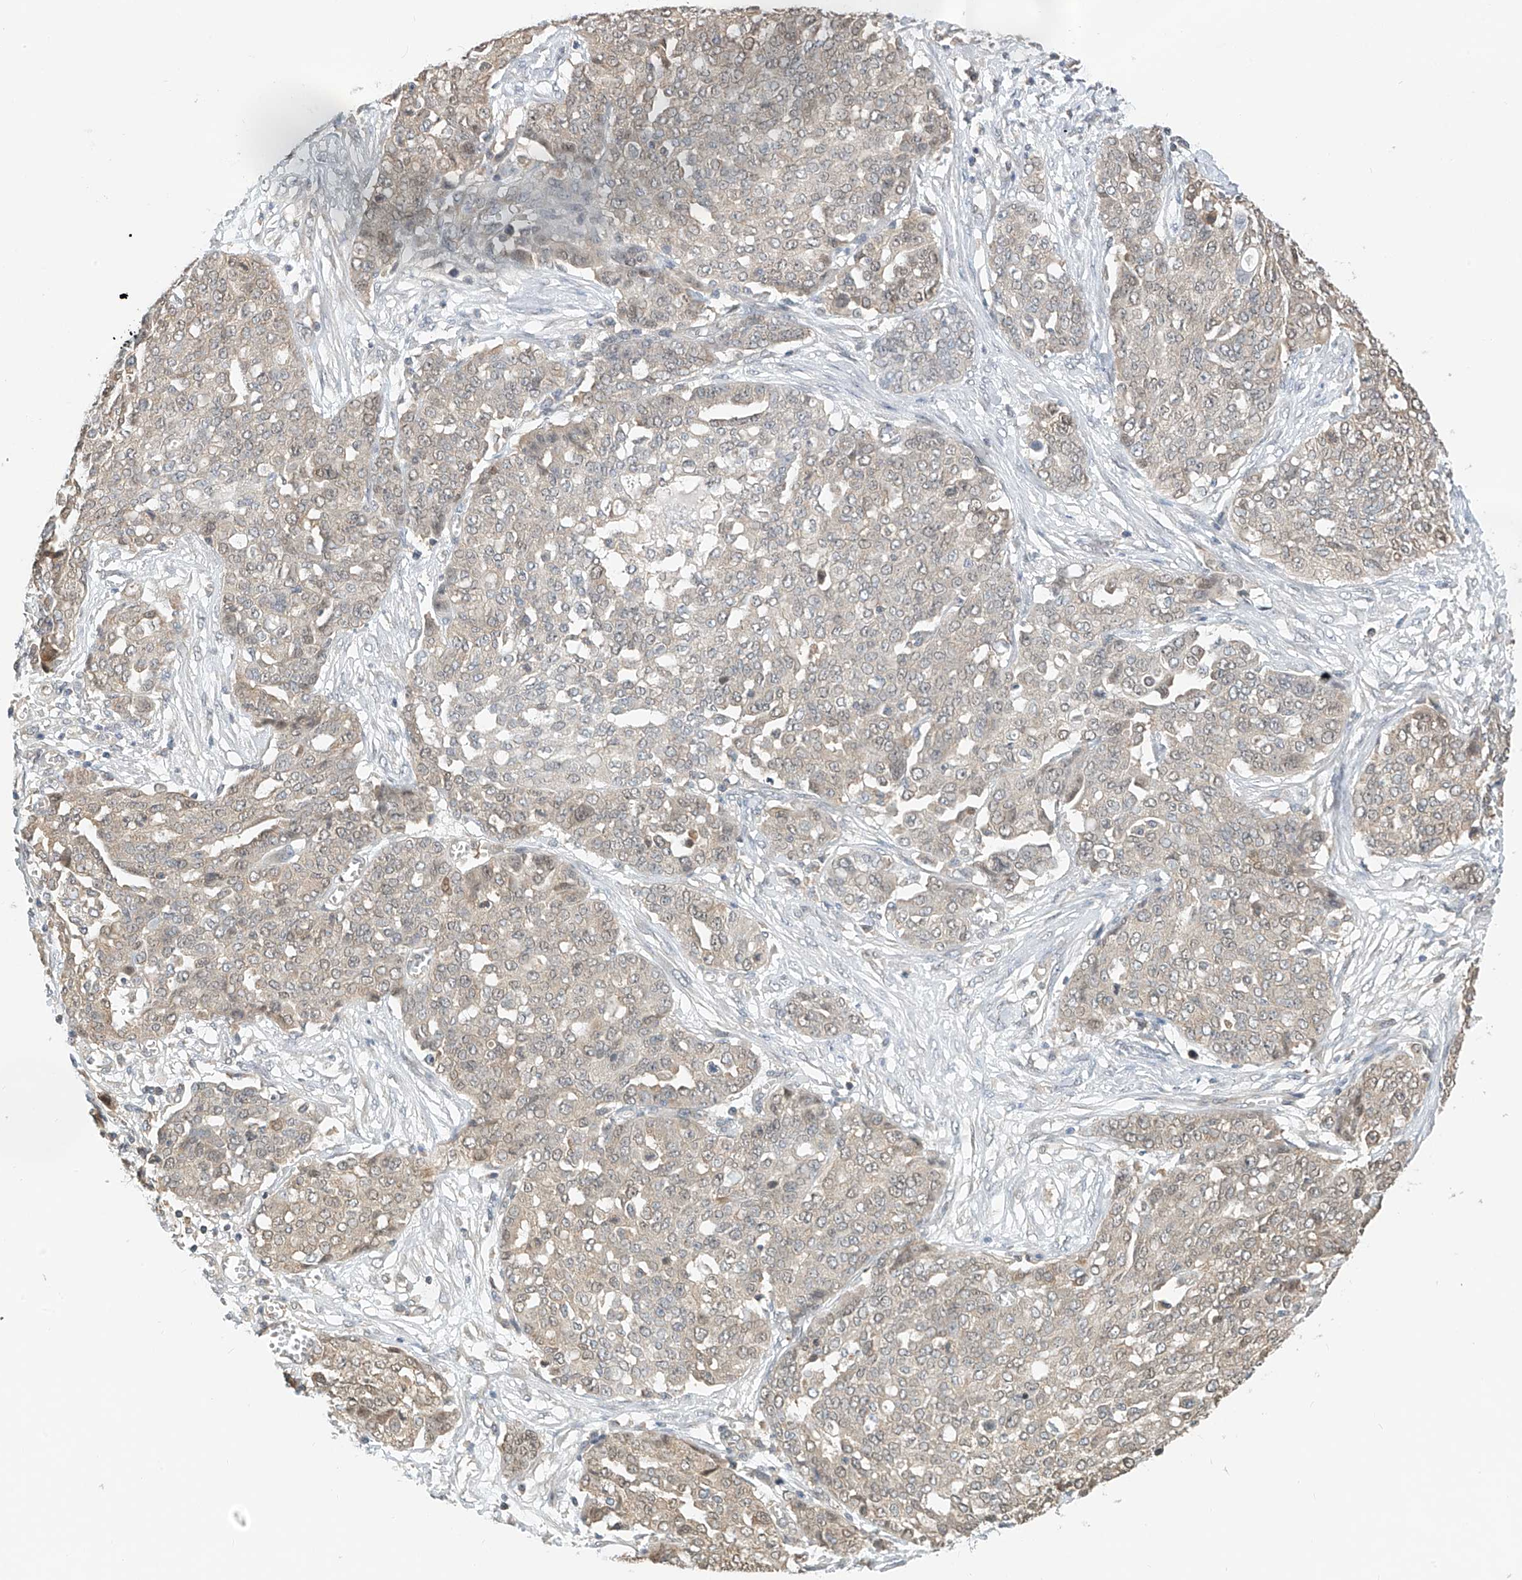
{"staining": {"intensity": "weak", "quantity": "25%-75%", "location": "cytoplasmic/membranous,nuclear"}, "tissue": "ovarian cancer", "cell_type": "Tumor cells", "image_type": "cancer", "snomed": [{"axis": "morphology", "description": "Cystadenocarcinoma, serous, NOS"}, {"axis": "topography", "description": "Soft tissue"}, {"axis": "topography", "description": "Ovary"}], "caption": "Weak cytoplasmic/membranous and nuclear staining for a protein is appreciated in approximately 25%-75% of tumor cells of ovarian cancer (serous cystadenocarcinoma) using immunohistochemistry (IHC).", "gene": "PPA2", "patient": {"sex": "female", "age": 57}}